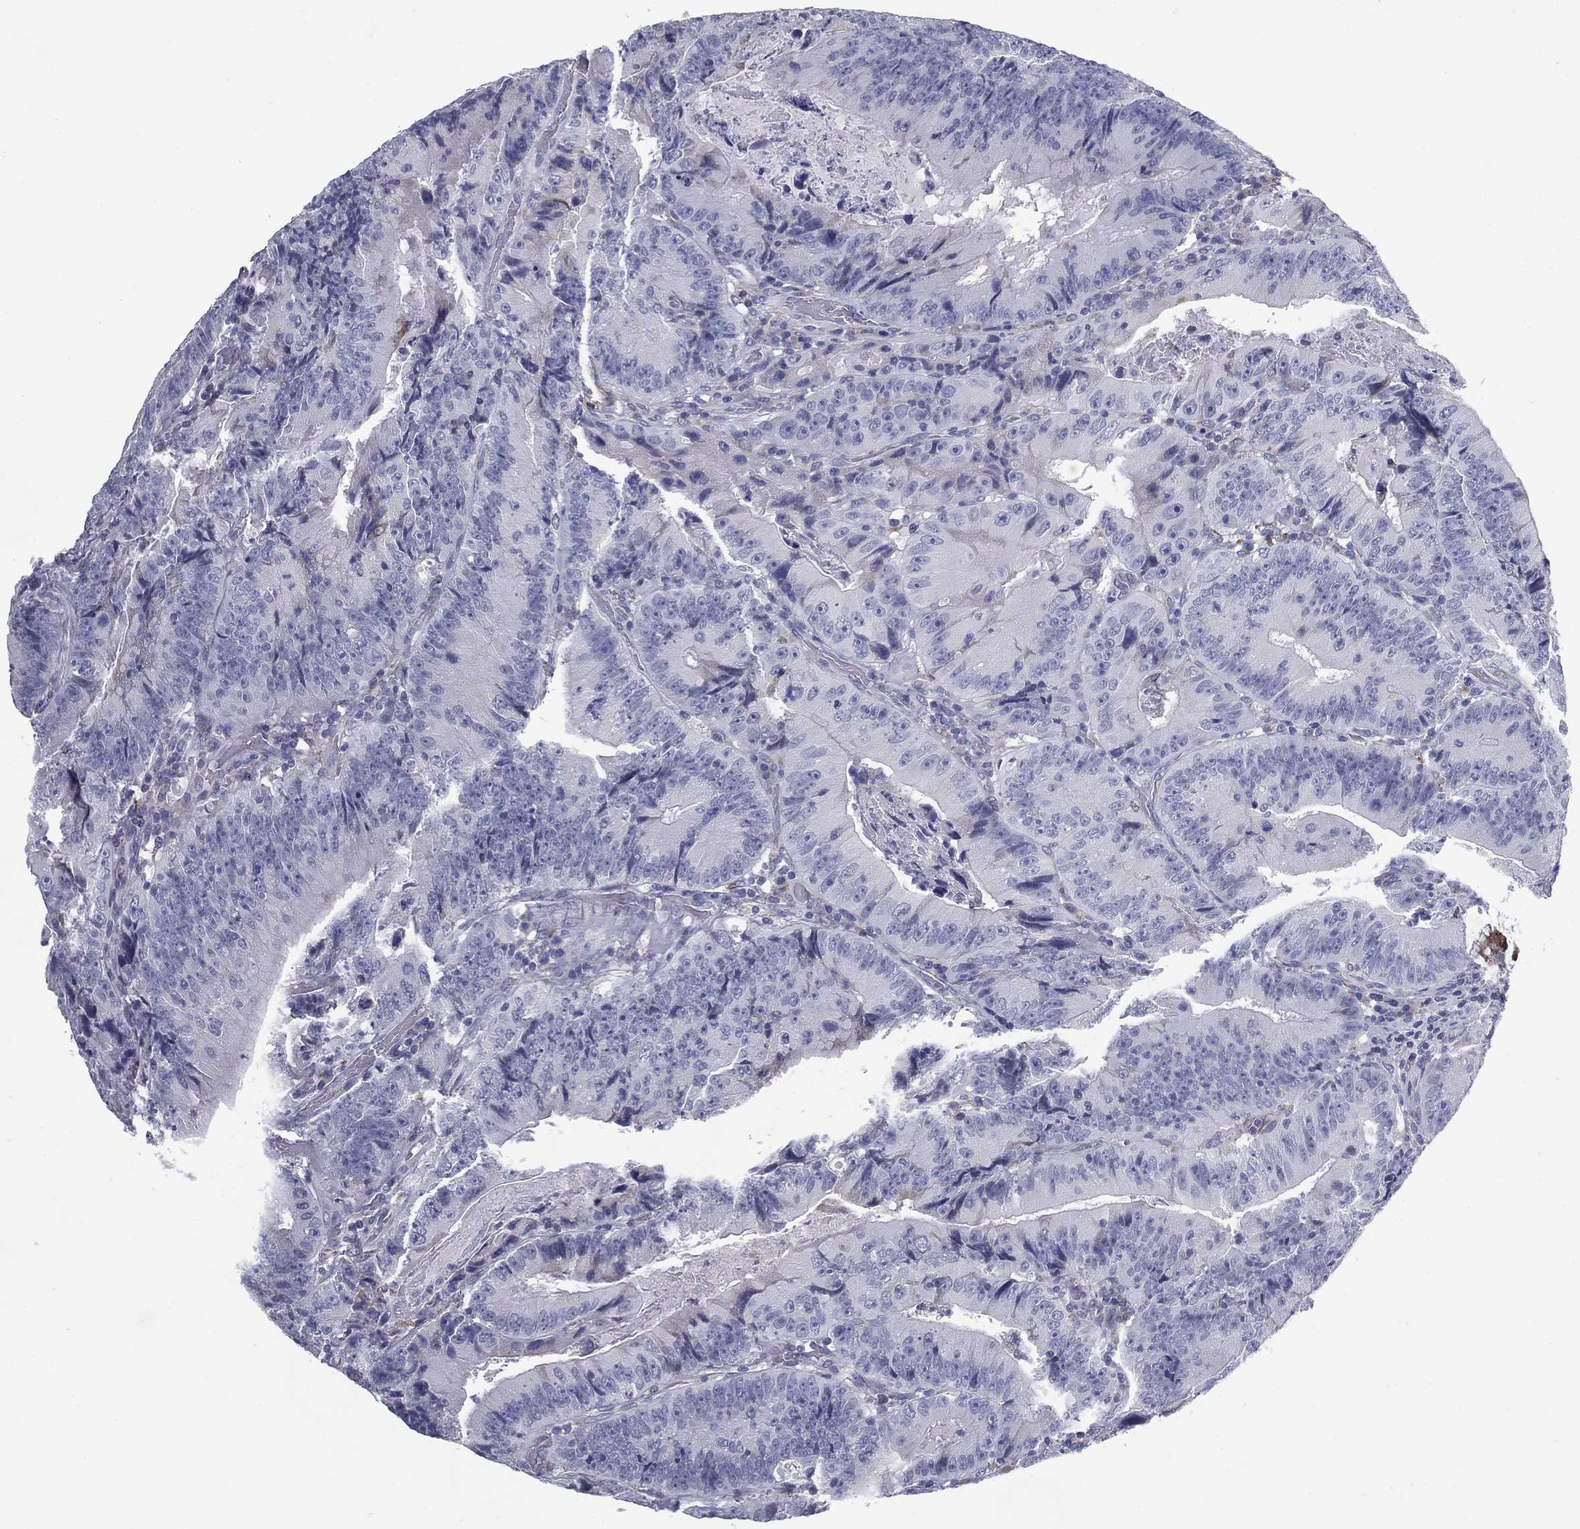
{"staining": {"intensity": "negative", "quantity": "none", "location": "none"}, "tissue": "colorectal cancer", "cell_type": "Tumor cells", "image_type": "cancer", "snomed": [{"axis": "morphology", "description": "Adenocarcinoma, NOS"}, {"axis": "topography", "description": "Colon"}], "caption": "A high-resolution photomicrograph shows immunohistochemistry staining of colorectal cancer (adenocarcinoma), which displays no significant staining in tumor cells.", "gene": "C19orf18", "patient": {"sex": "female", "age": 86}}